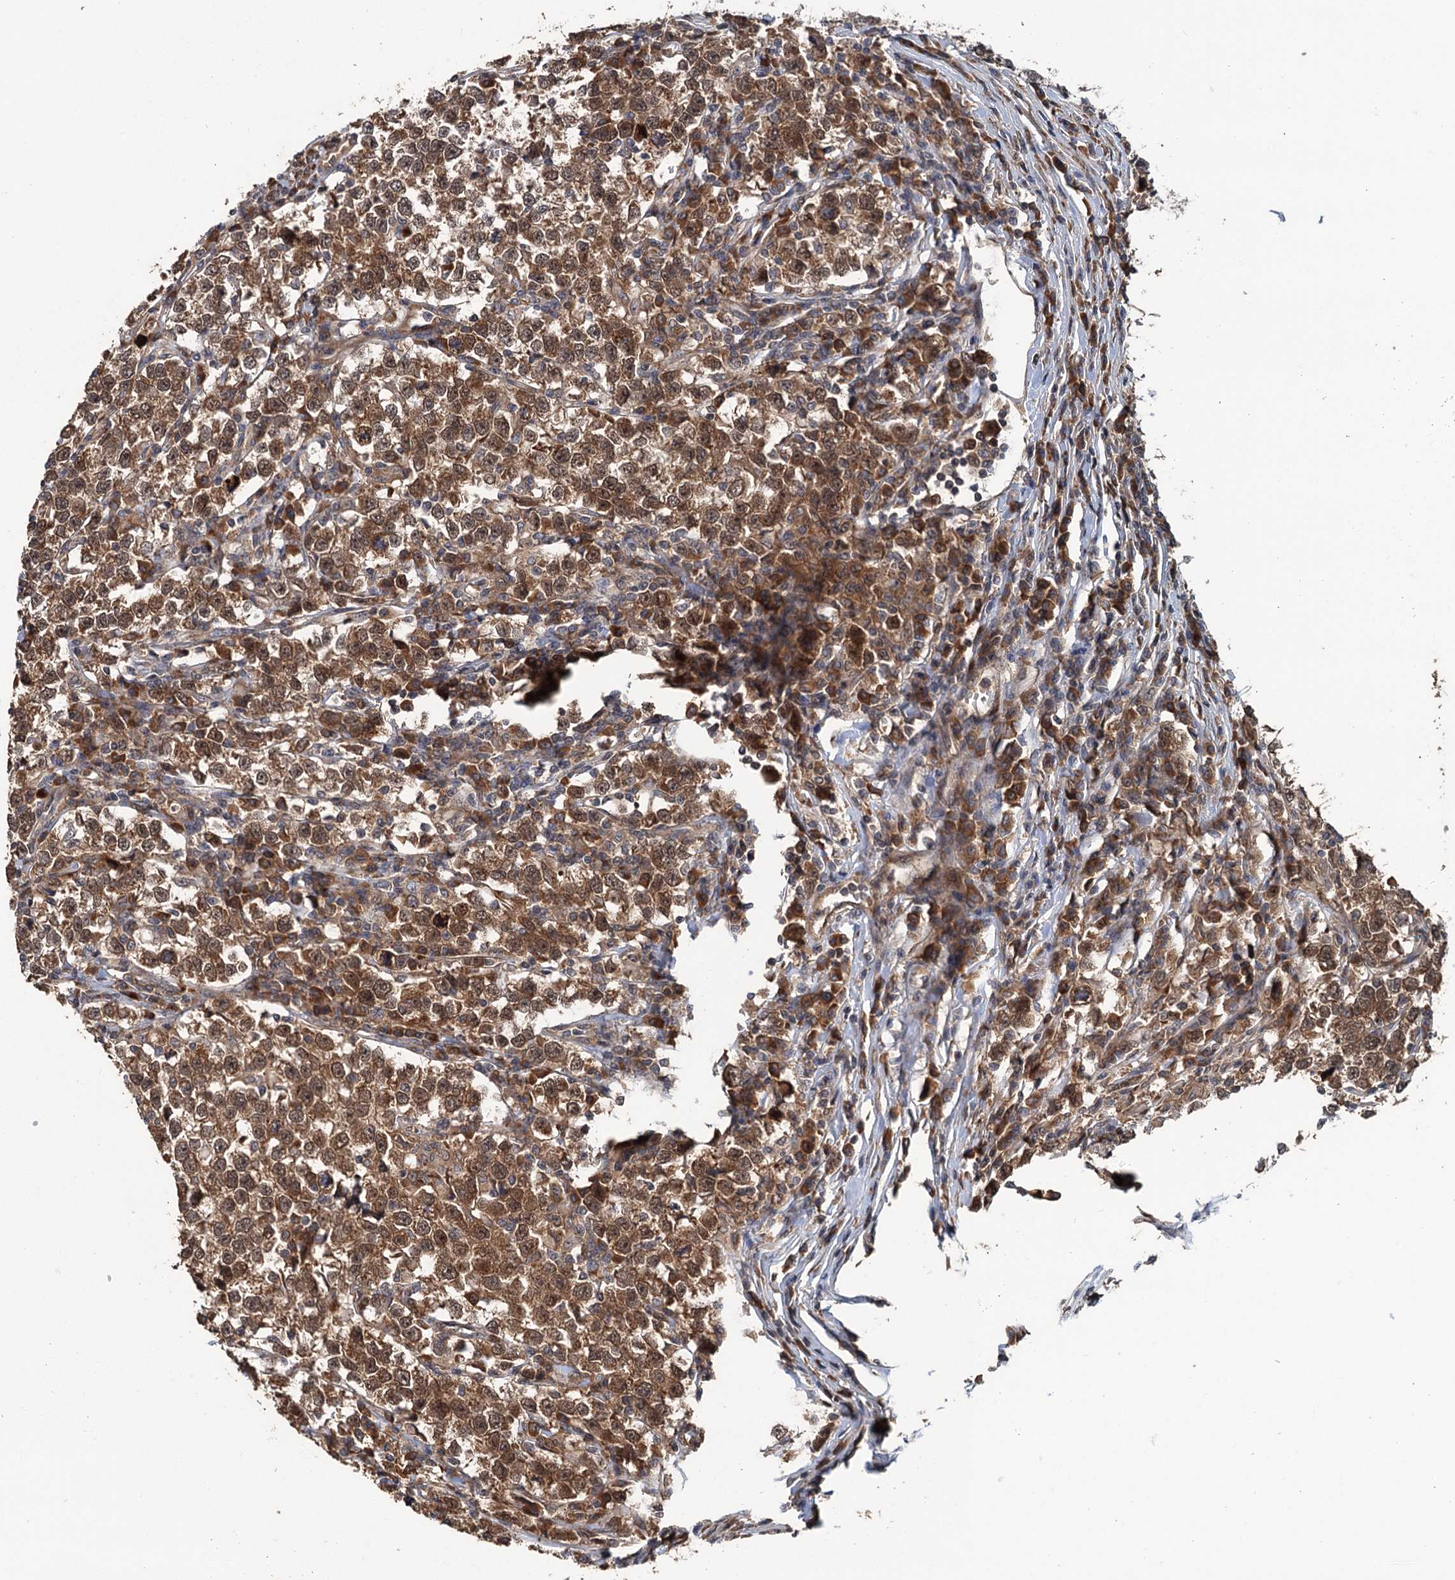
{"staining": {"intensity": "moderate", "quantity": ">75%", "location": "cytoplasmic/membranous,nuclear"}, "tissue": "testis cancer", "cell_type": "Tumor cells", "image_type": "cancer", "snomed": [{"axis": "morphology", "description": "Normal tissue, NOS"}, {"axis": "morphology", "description": "Seminoma, NOS"}, {"axis": "topography", "description": "Testis"}], "caption": "IHC staining of seminoma (testis), which shows medium levels of moderate cytoplasmic/membranous and nuclear staining in about >75% of tumor cells indicating moderate cytoplasmic/membranous and nuclear protein expression. The staining was performed using DAB (brown) for protein detection and nuclei were counterstained in hematoxylin (blue).", "gene": "KANSL2", "patient": {"sex": "male", "age": 43}}